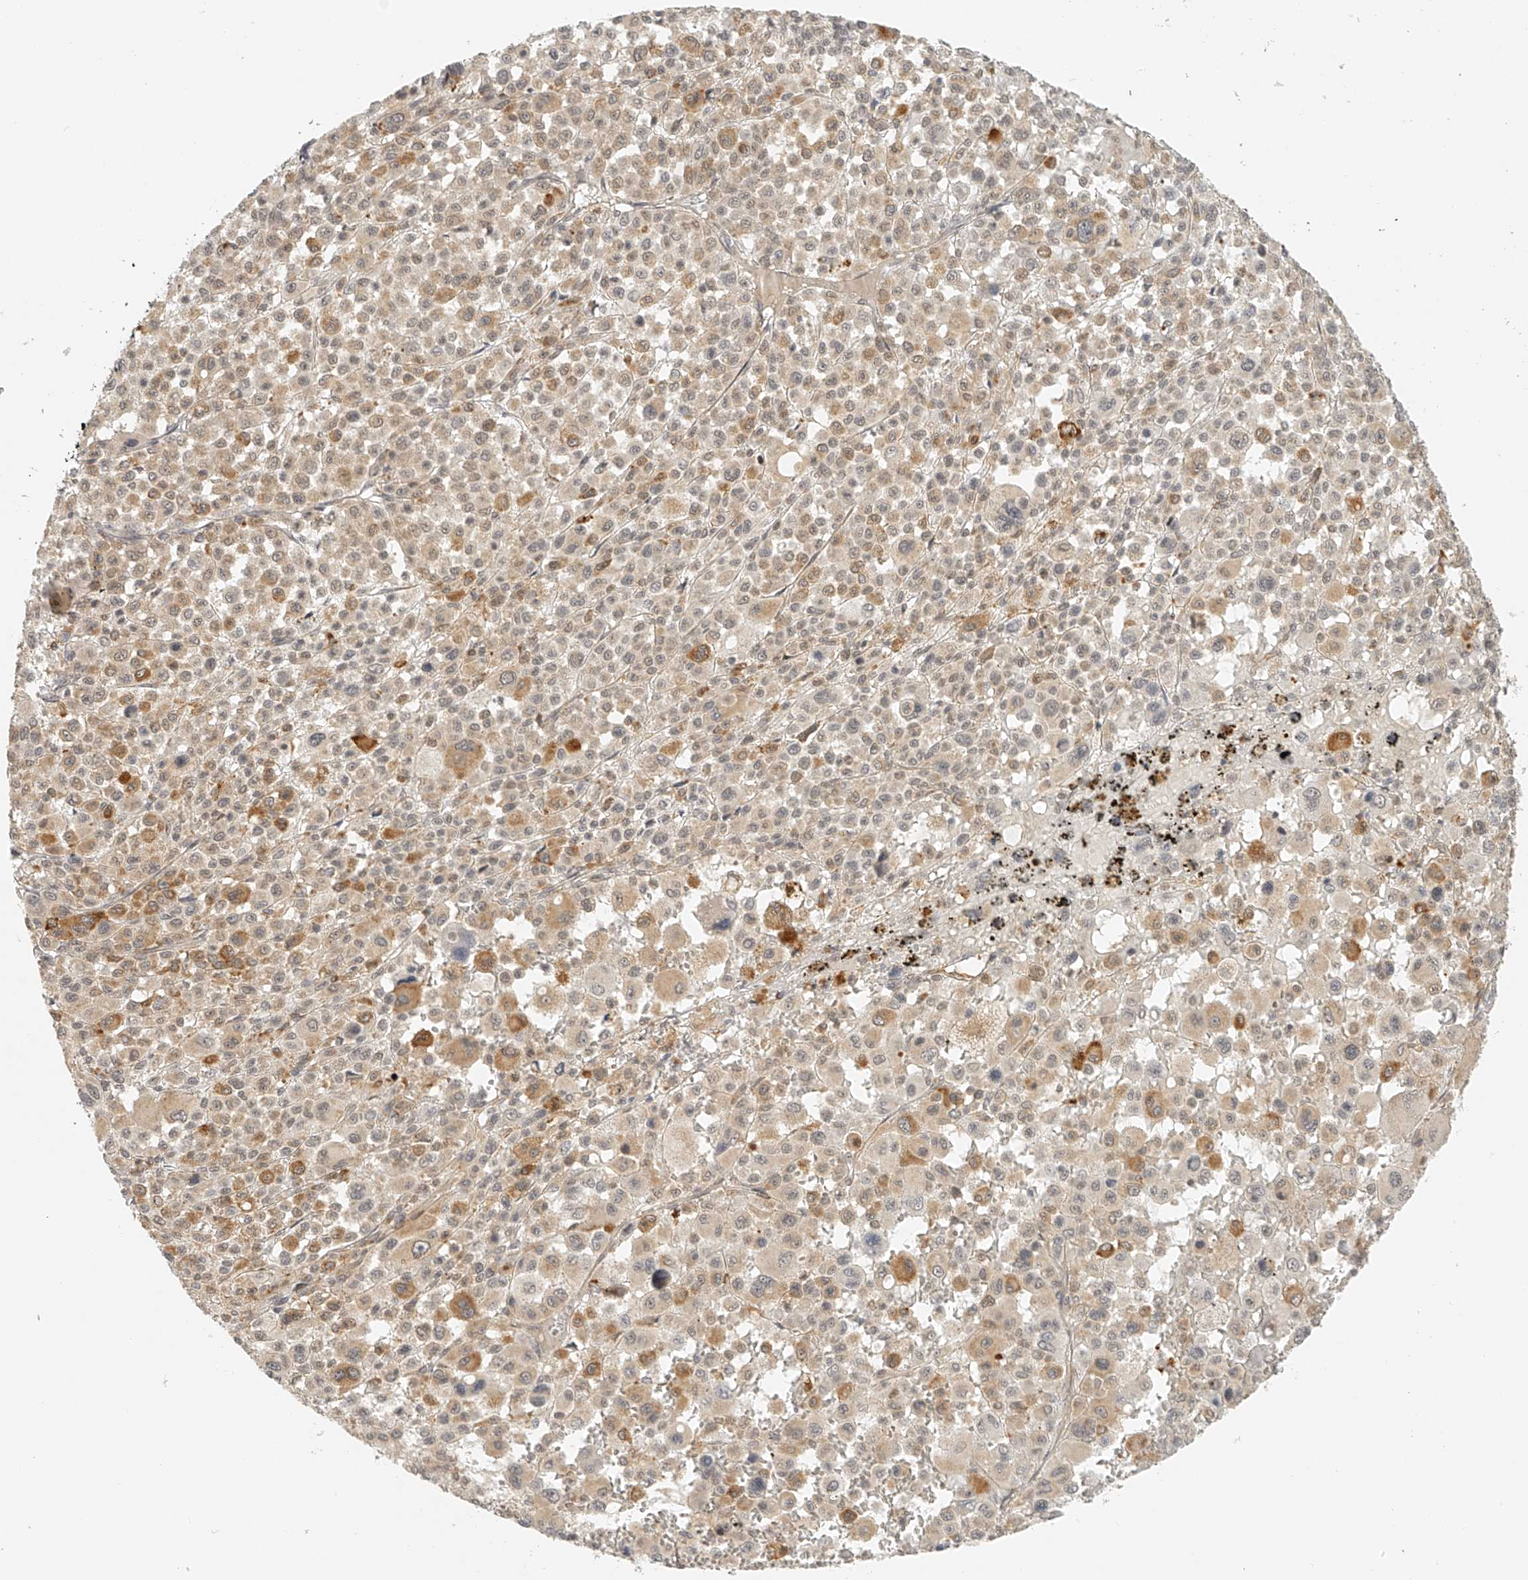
{"staining": {"intensity": "moderate", "quantity": "<25%", "location": "cytoplasmic/membranous"}, "tissue": "melanoma", "cell_type": "Tumor cells", "image_type": "cancer", "snomed": [{"axis": "morphology", "description": "Malignant melanoma, Metastatic site"}, {"axis": "topography", "description": "Skin"}], "caption": "Malignant melanoma (metastatic site) stained with a protein marker demonstrates moderate staining in tumor cells.", "gene": "BCL2L11", "patient": {"sex": "female", "age": 74}}